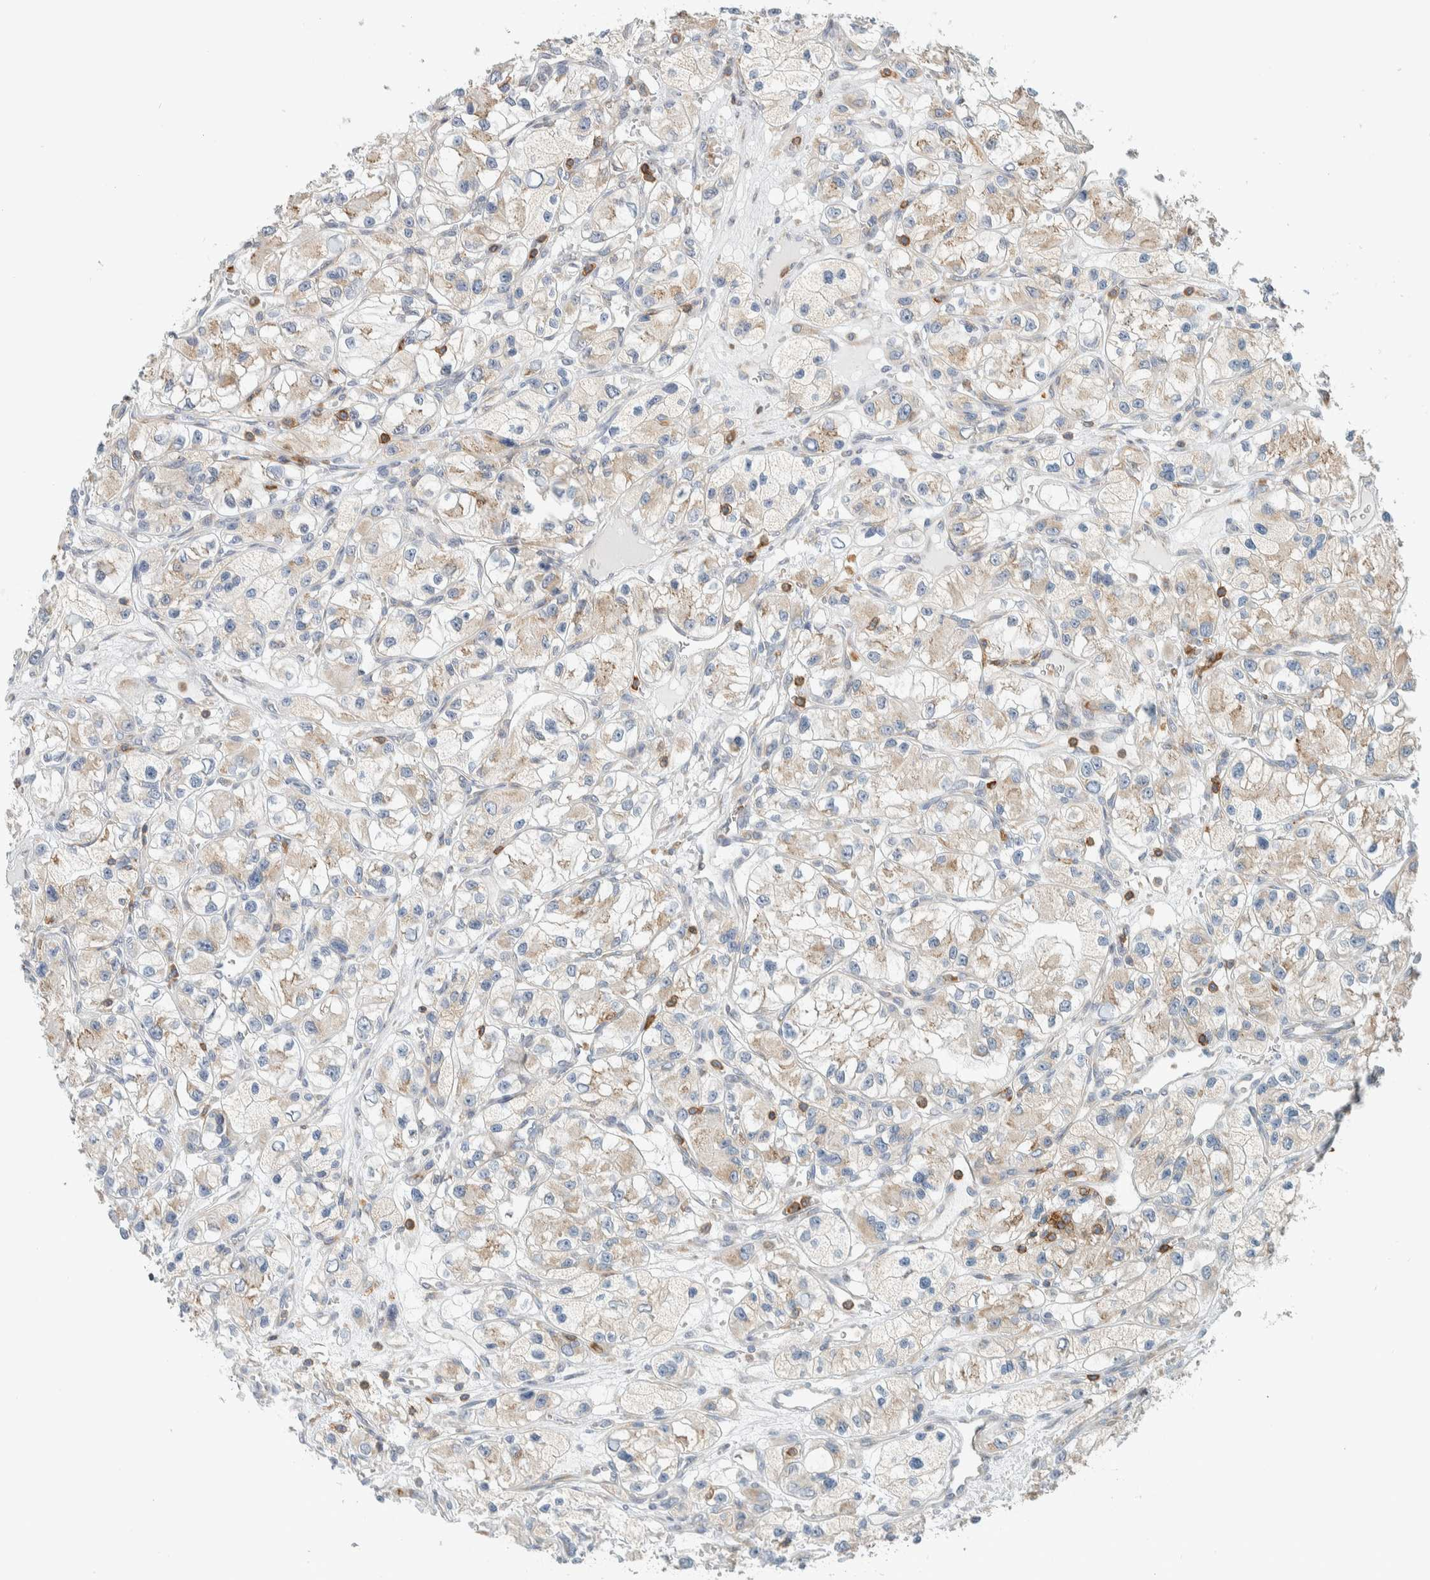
{"staining": {"intensity": "weak", "quantity": "<25%", "location": "cytoplasmic/membranous"}, "tissue": "renal cancer", "cell_type": "Tumor cells", "image_type": "cancer", "snomed": [{"axis": "morphology", "description": "Adenocarcinoma, NOS"}, {"axis": "topography", "description": "Kidney"}], "caption": "Renal cancer was stained to show a protein in brown. There is no significant staining in tumor cells.", "gene": "CCDC57", "patient": {"sex": "female", "age": 57}}